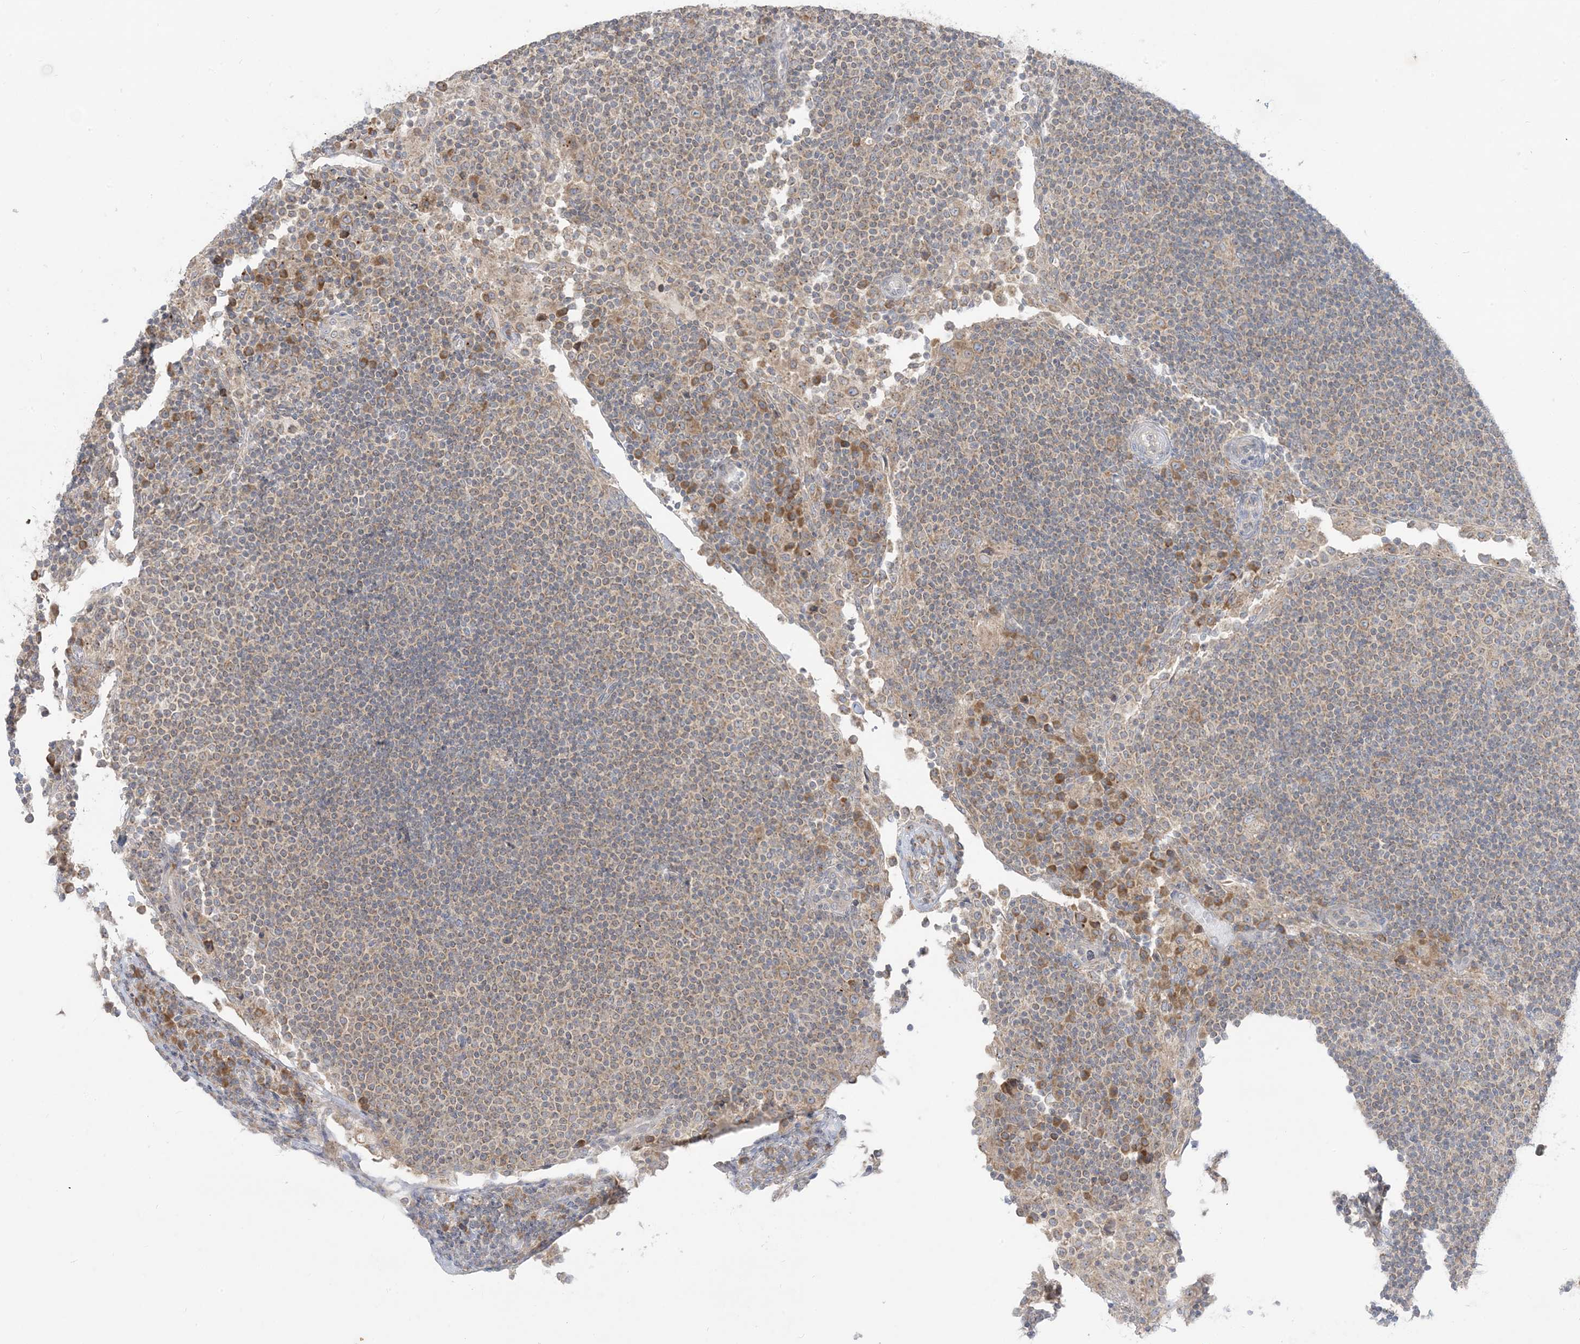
{"staining": {"intensity": "moderate", "quantity": "<25%", "location": "cytoplasmic/membranous"}, "tissue": "lymph node", "cell_type": "Non-germinal center cells", "image_type": "normal", "snomed": [{"axis": "morphology", "description": "Normal tissue, NOS"}, {"axis": "topography", "description": "Lymph node"}], "caption": "An IHC image of benign tissue is shown. Protein staining in brown labels moderate cytoplasmic/membranous positivity in lymph node within non-germinal center cells. (IHC, brightfield microscopy, high magnification).", "gene": "RPP40", "patient": {"sex": "female", "age": 53}}